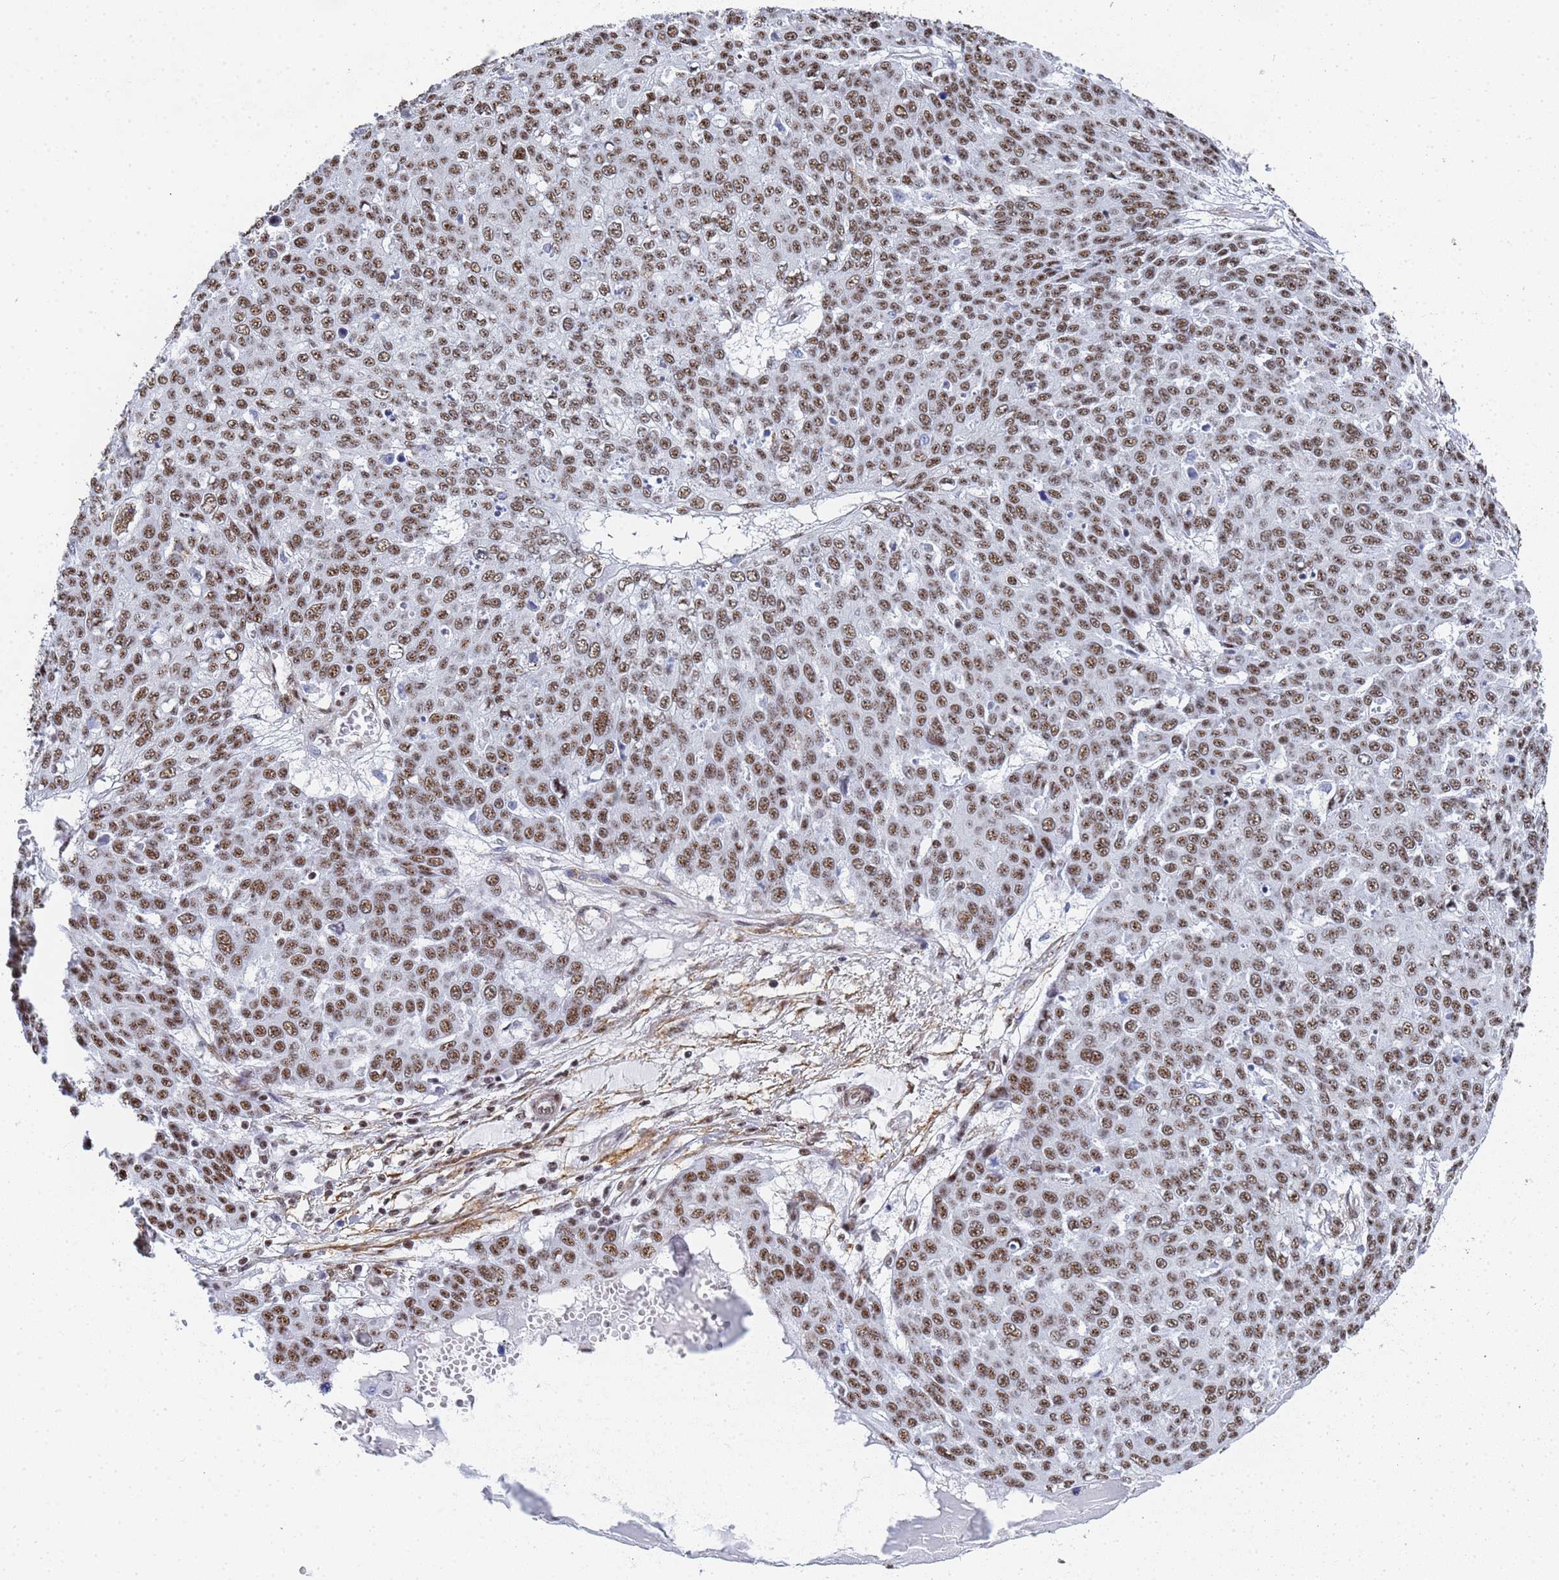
{"staining": {"intensity": "moderate", "quantity": ">75%", "location": "nuclear"}, "tissue": "skin cancer", "cell_type": "Tumor cells", "image_type": "cancer", "snomed": [{"axis": "morphology", "description": "Squamous cell carcinoma, NOS"}, {"axis": "topography", "description": "Skin"}], "caption": "High-power microscopy captured an IHC micrograph of squamous cell carcinoma (skin), revealing moderate nuclear expression in approximately >75% of tumor cells. (DAB = brown stain, brightfield microscopy at high magnification).", "gene": "PRRT4", "patient": {"sex": "male", "age": 71}}